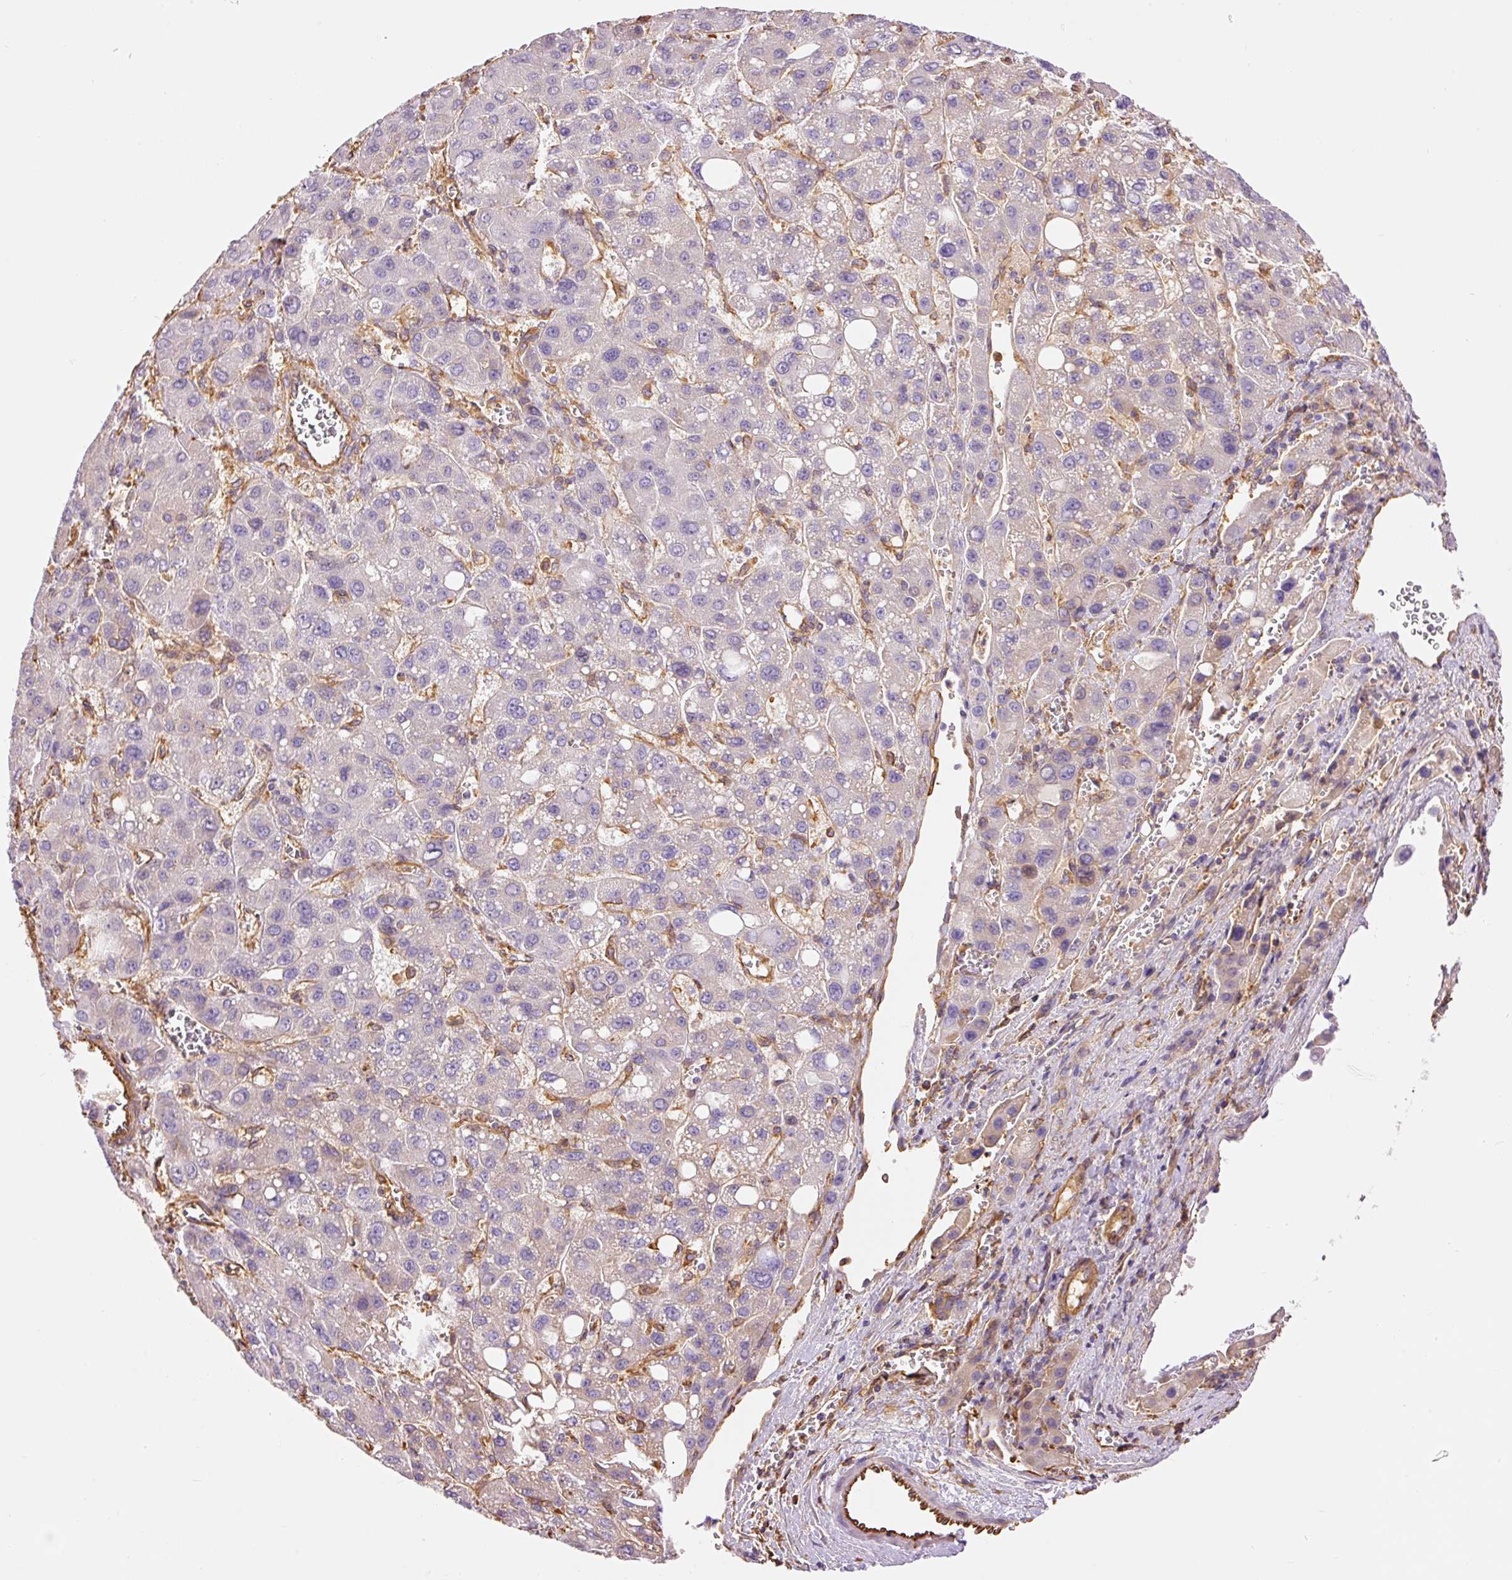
{"staining": {"intensity": "negative", "quantity": "none", "location": "none"}, "tissue": "liver cancer", "cell_type": "Tumor cells", "image_type": "cancer", "snomed": [{"axis": "morphology", "description": "Carcinoma, Hepatocellular, NOS"}, {"axis": "topography", "description": "Liver"}], "caption": "Immunohistochemistry (IHC) photomicrograph of neoplastic tissue: human hepatocellular carcinoma (liver) stained with DAB (3,3'-diaminobenzidine) demonstrates no significant protein staining in tumor cells.", "gene": "IL10RB", "patient": {"sex": "male", "age": 55}}